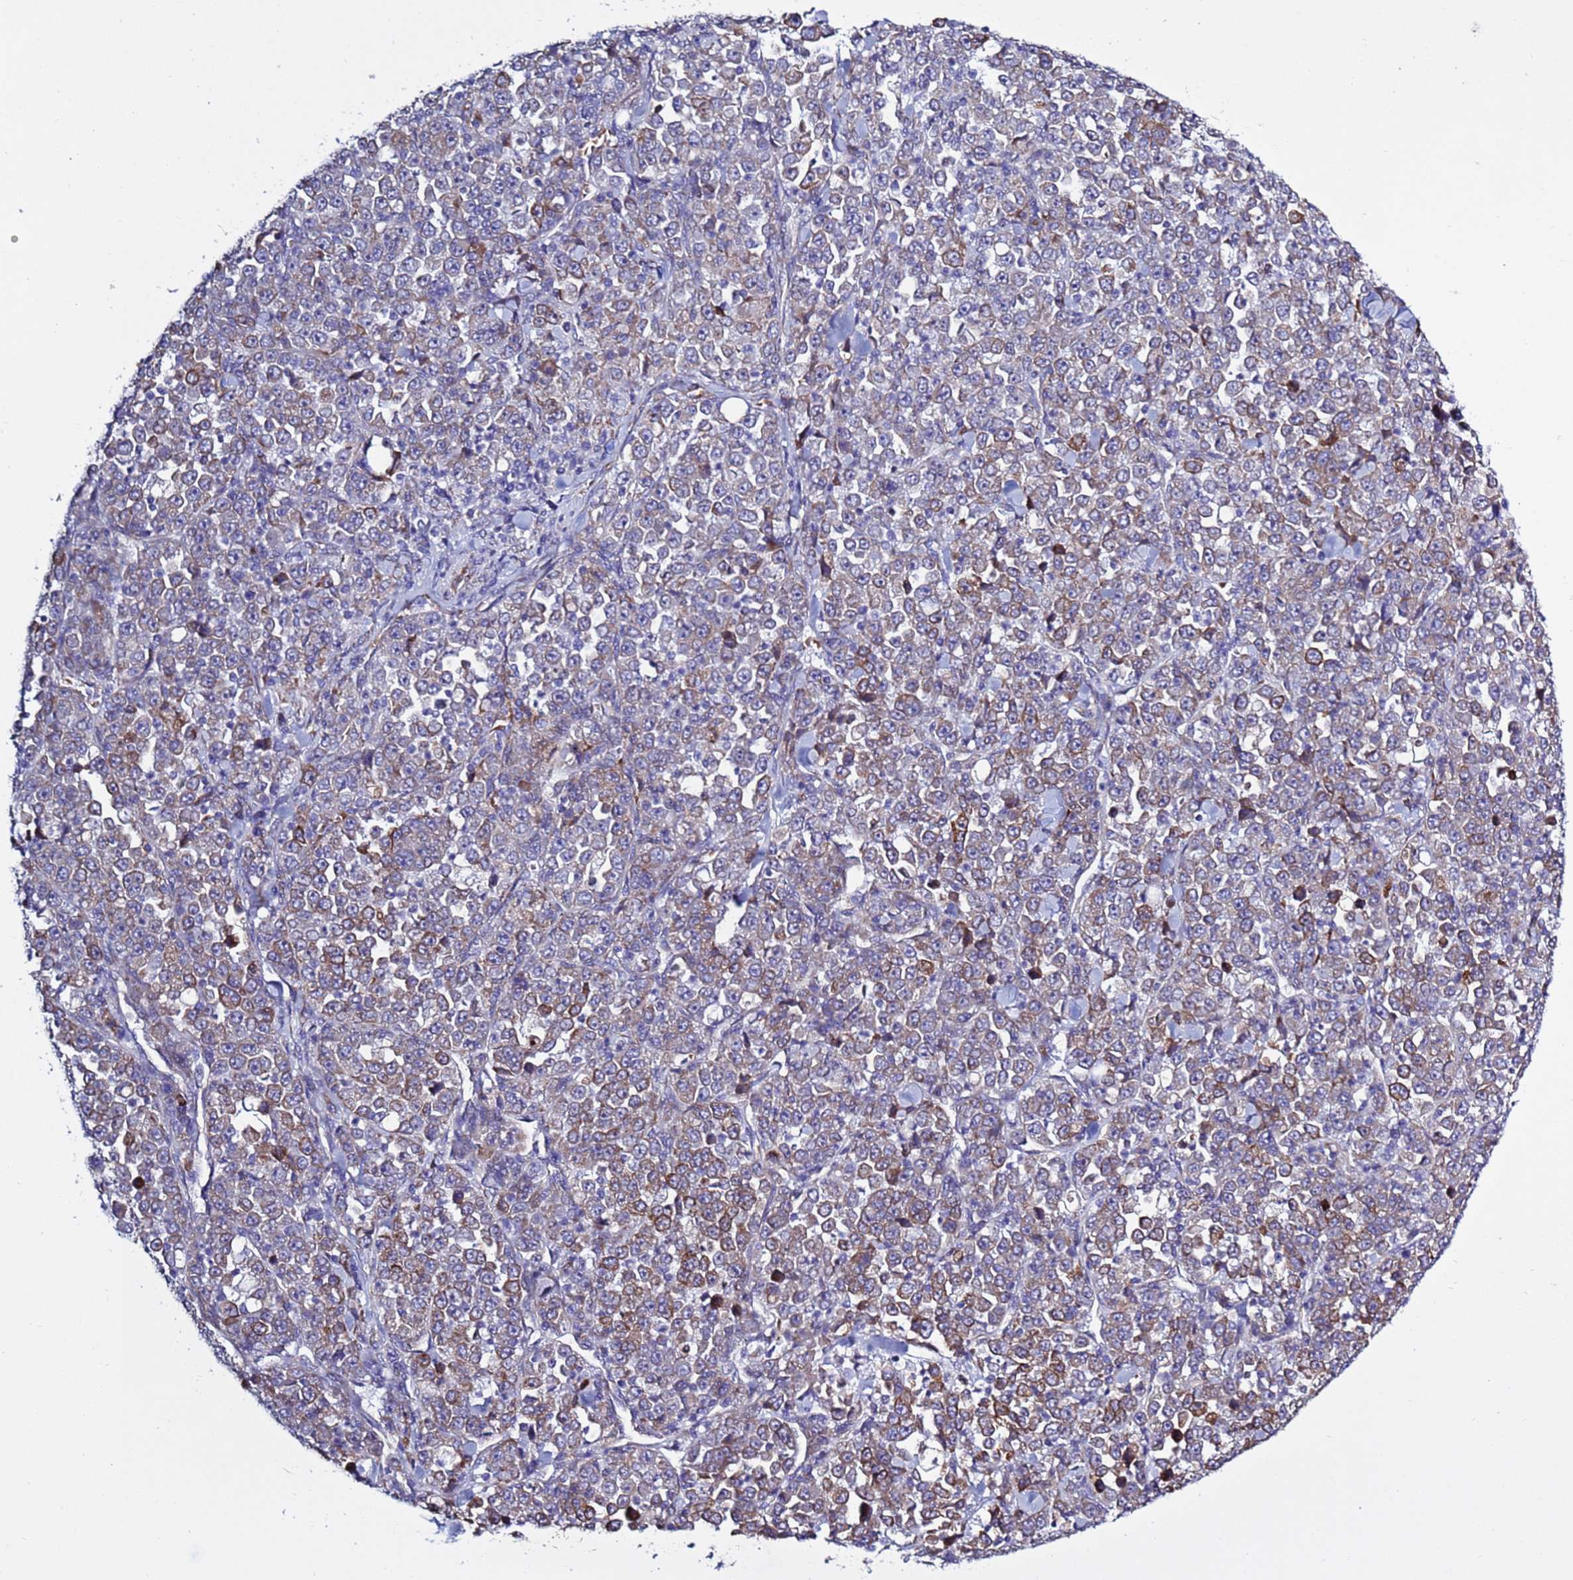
{"staining": {"intensity": "moderate", "quantity": "<25%", "location": "cytoplasmic/membranous"}, "tissue": "stomach cancer", "cell_type": "Tumor cells", "image_type": "cancer", "snomed": [{"axis": "morphology", "description": "Normal tissue, NOS"}, {"axis": "morphology", "description": "Adenocarcinoma, NOS"}, {"axis": "topography", "description": "Stomach, upper"}, {"axis": "topography", "description": "Stomach"}], "caption": "This is a micrograph of immunohistochemistry staining of stomach adenocarcinoma, which shows moderate staining in the cytoplasmic/membranous of tumor cells.", "gene": "ABHD17B", "patient": {"sex": "male", "age": 59}}